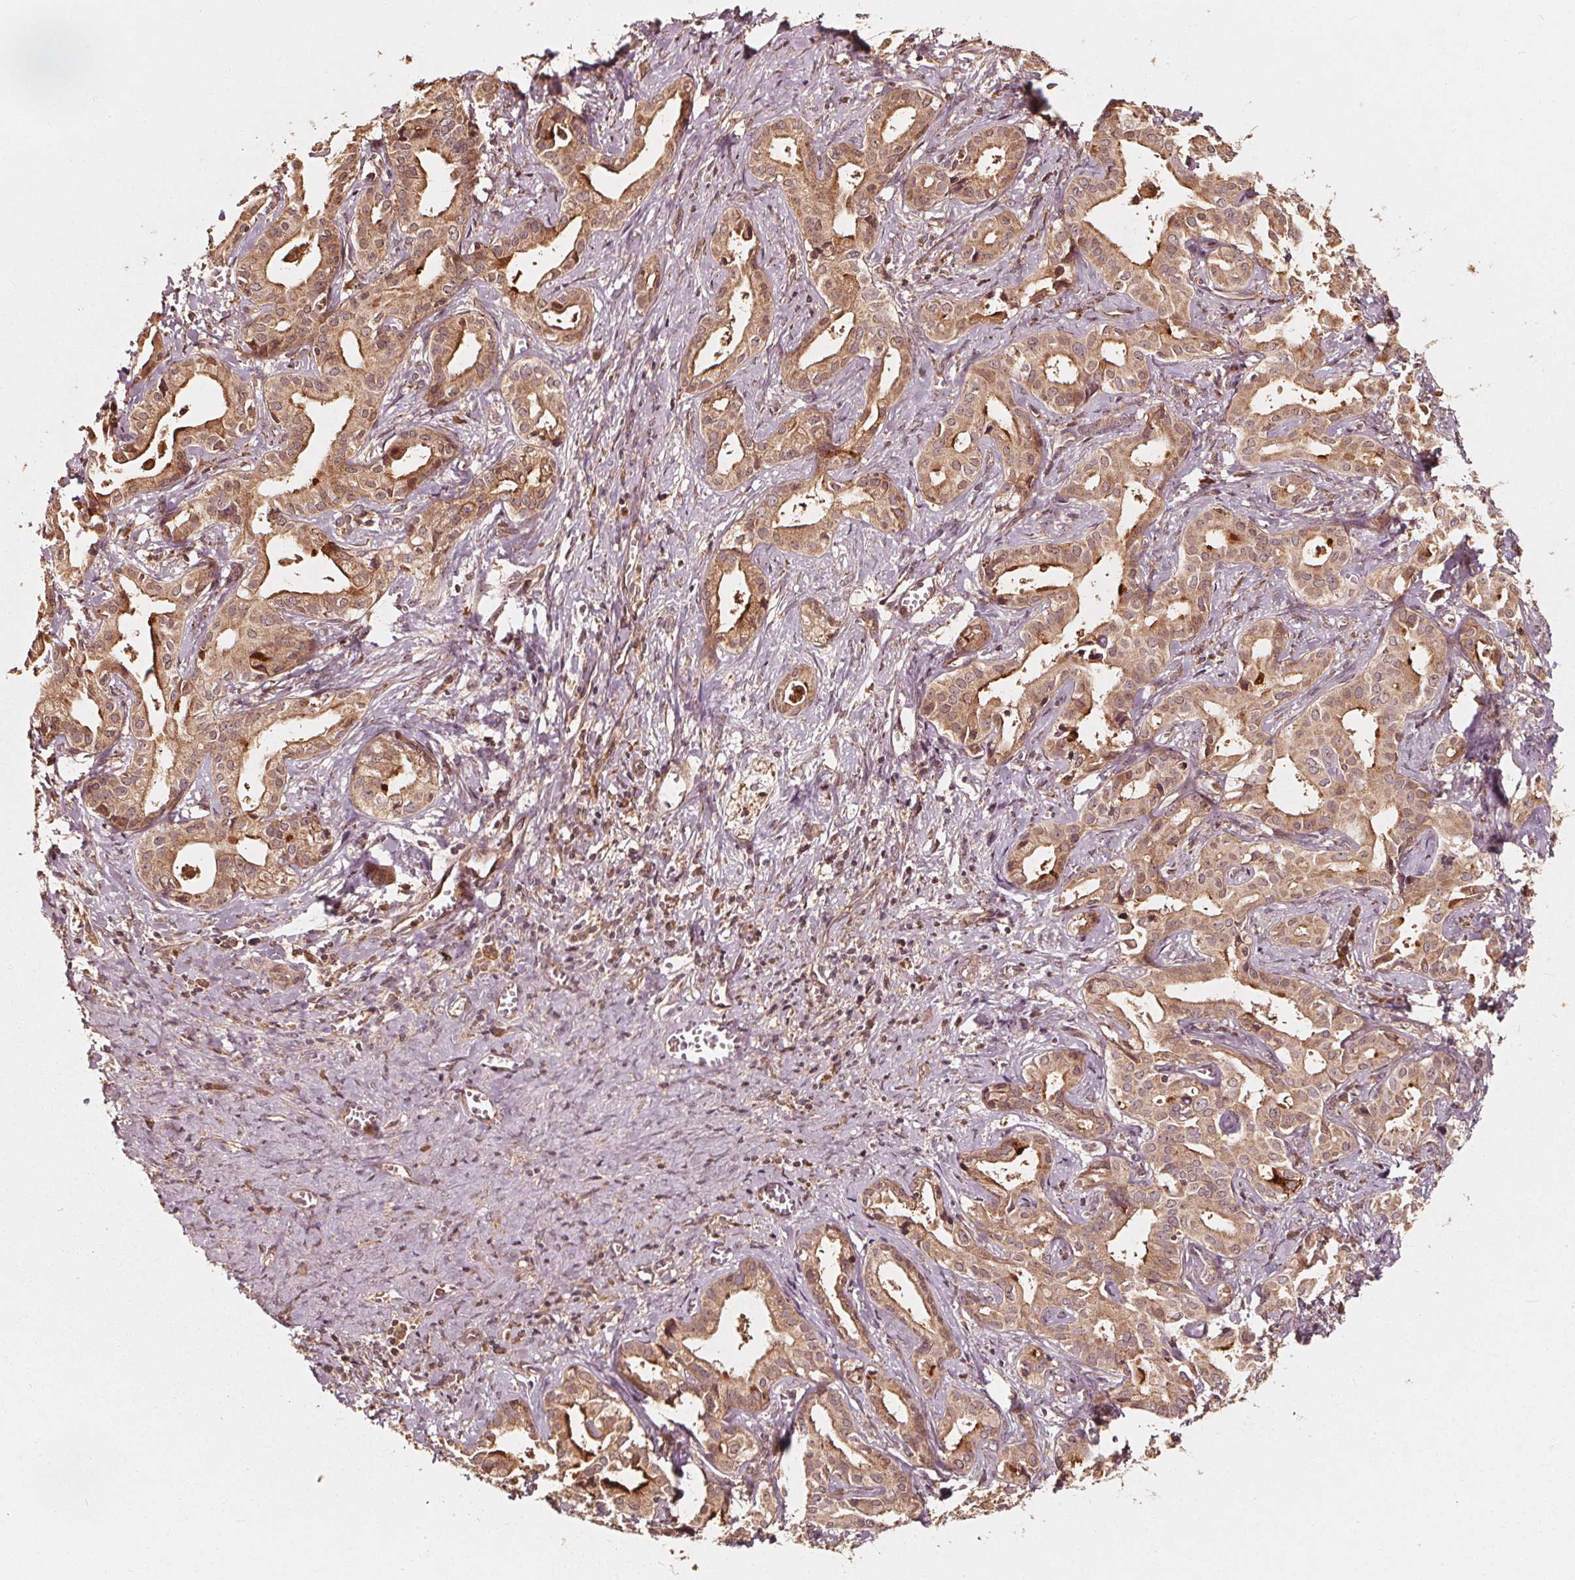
{"staining": {"intensity": "moderate", "quantity": ">75%", "location": "cytoplasmic/membranous"}, "tissue": "liver cancer", "cell_type": "Tumor cells", "image_type": "cancer", "snomed": [{"axis": "morphology", "description": "Cholangiocarcinoma"}, {"axis": "topography", "description": "Liver"}], "caption": "IHC staining of liver cancer, which displays medium levels of moderate cytoplasmic/membranous expression in about >75% of tumor cells indicating moderate cytoplasmic/membranous protein expression. The staining was performed using DAB (3,3'-diaminobenzidine) (brown) for protein detection and nuclei were counterstained in hematoxylin (blue).", "gene": "NPC1", "patient": {"sex": "female", "age": 65}}